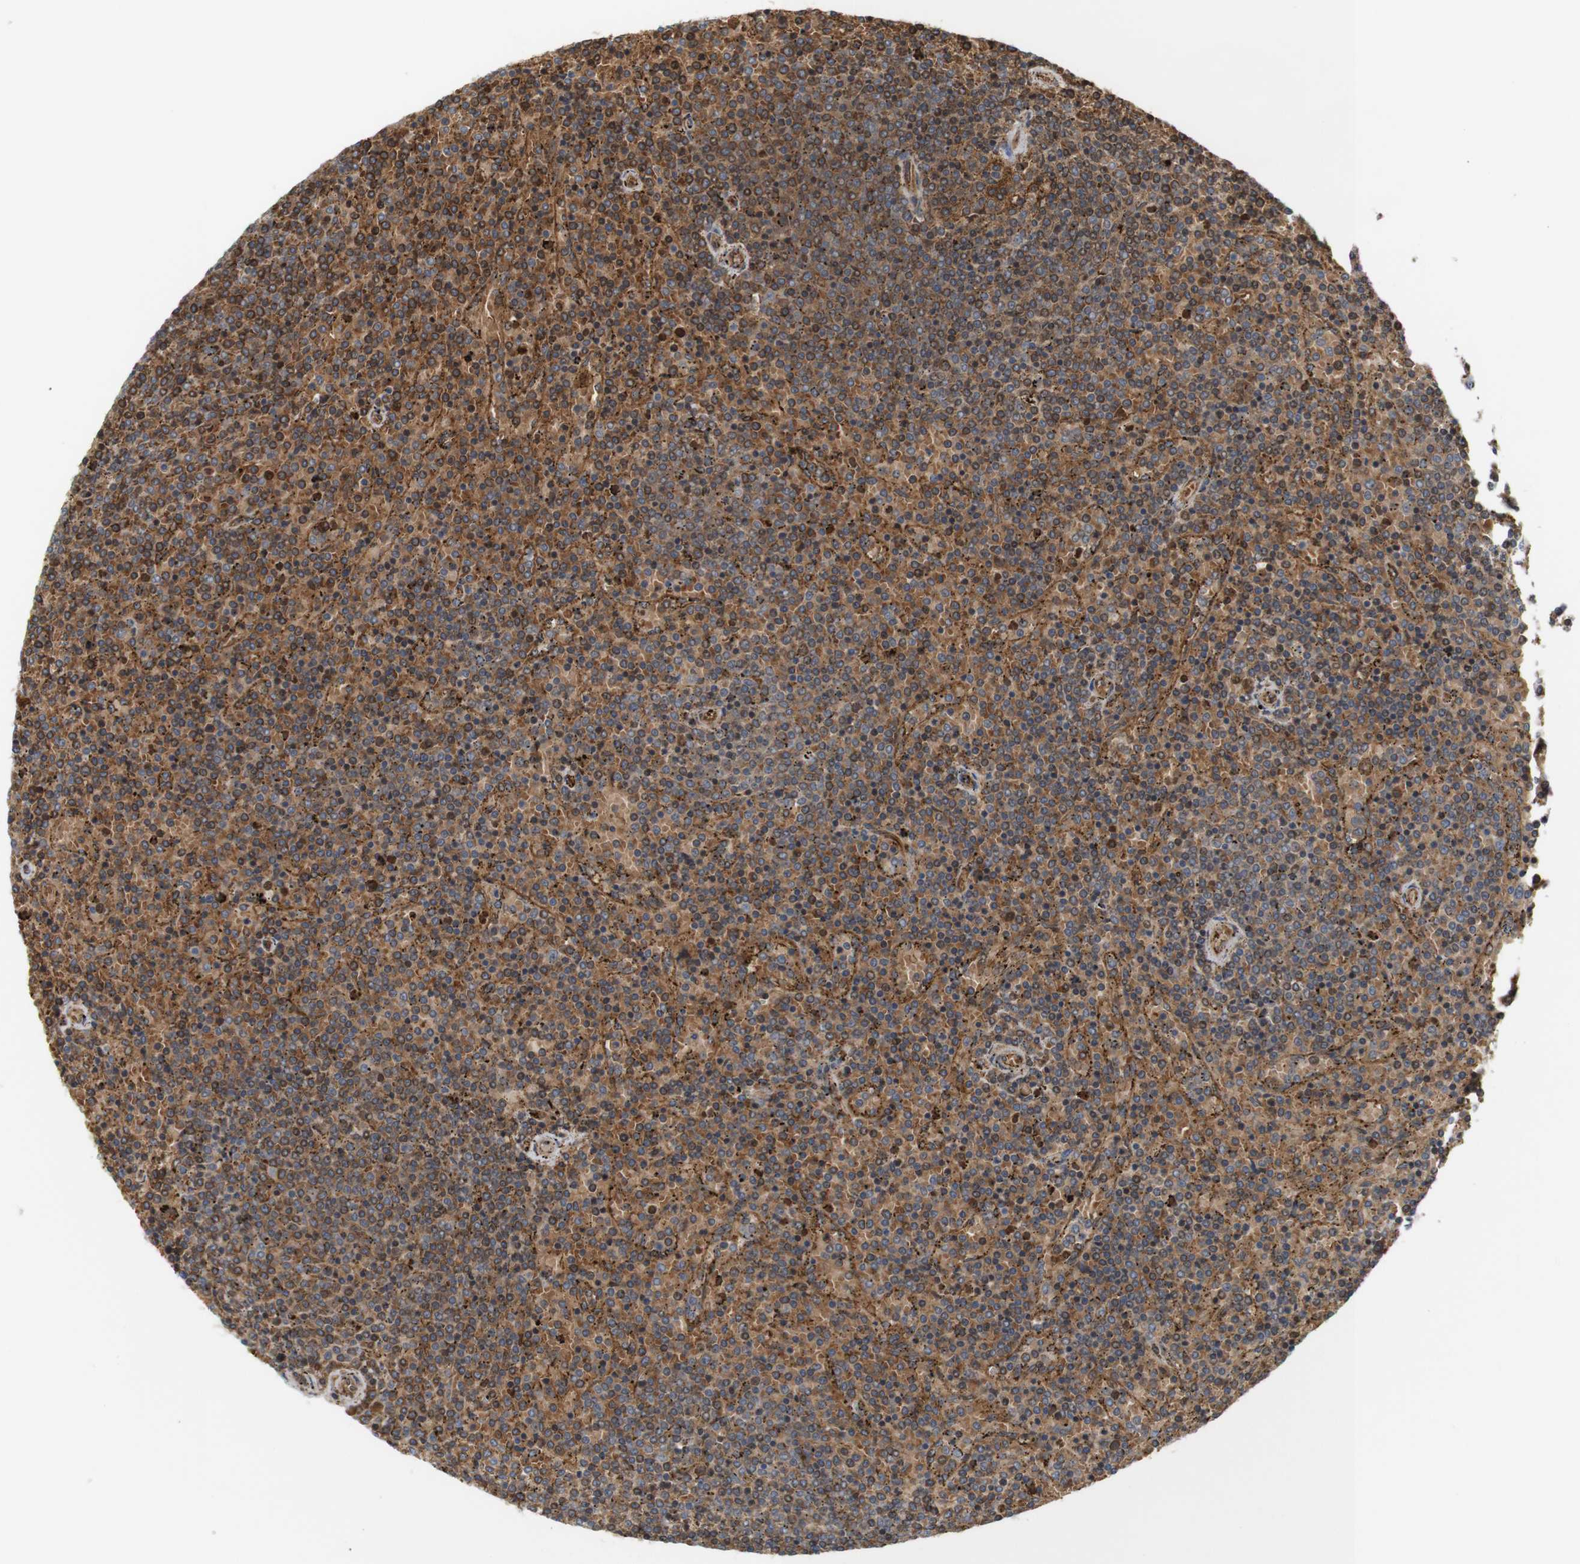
{"staining": {"intensity": "moderate", "quantity": "25%-75%", "location": "cytoplasmic/membranous"}, "tissue": "lymphoma", "cell_type": "Tumor cells", "image_type": "cancer", "snomed": [{"axis": "morphology", "description": "Malignant lymphoma, non-Hodgkin's type, Low grade"}, {"axis": "topography", "description": "Spleen"}], "caption": "Protein analysis of lymphoma tissue shows moderate cytoplasmic/membranous positivity in about 25%-75% of tumor cells. The staining was performed using DAB (3,3'-diaminobenzidine), with brown indicating positive protein expression. Nuclei are stained blue with hematoxylin.", "gene": "RPTOR", "patient": {"sex": "female", "age": 77}}